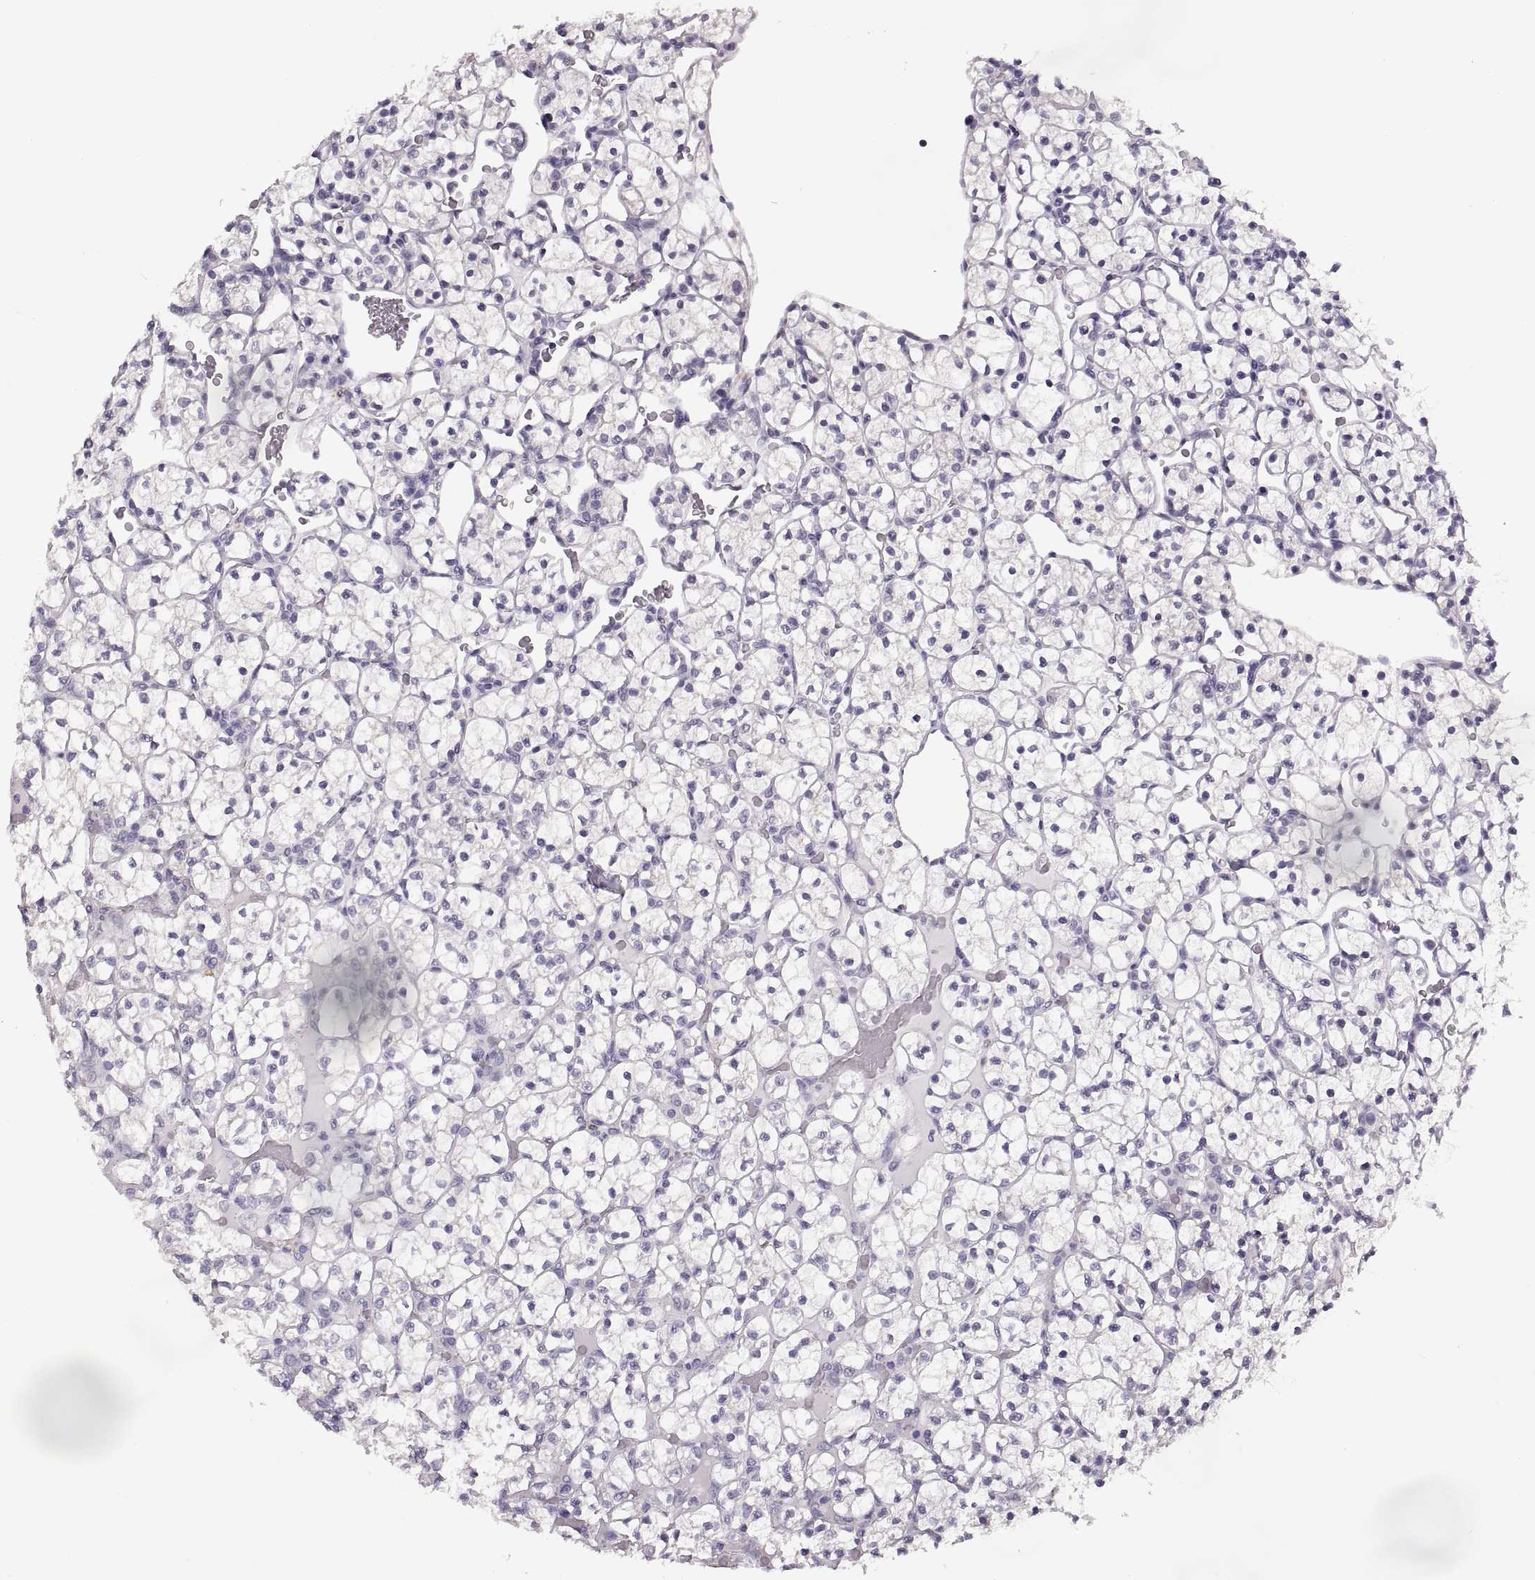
{"staining": {"intensity": "negative", "quantity": "none", "location": "none"}, "tissue": "renal cancer", "cell_type": "Tumor cells", "image_type": "cancer", "snomed": [{"axis": "morphology", "description": "Adenocarcinoma, NOS"}, {"axis": "topography", "description": "Kidney"}], "caption": "Histopathology image shows no protein positivity in tumor cells of renal cancer tissue.", "gene": "MAGEB18", "patient": {"sex": "female", "age": 89}}